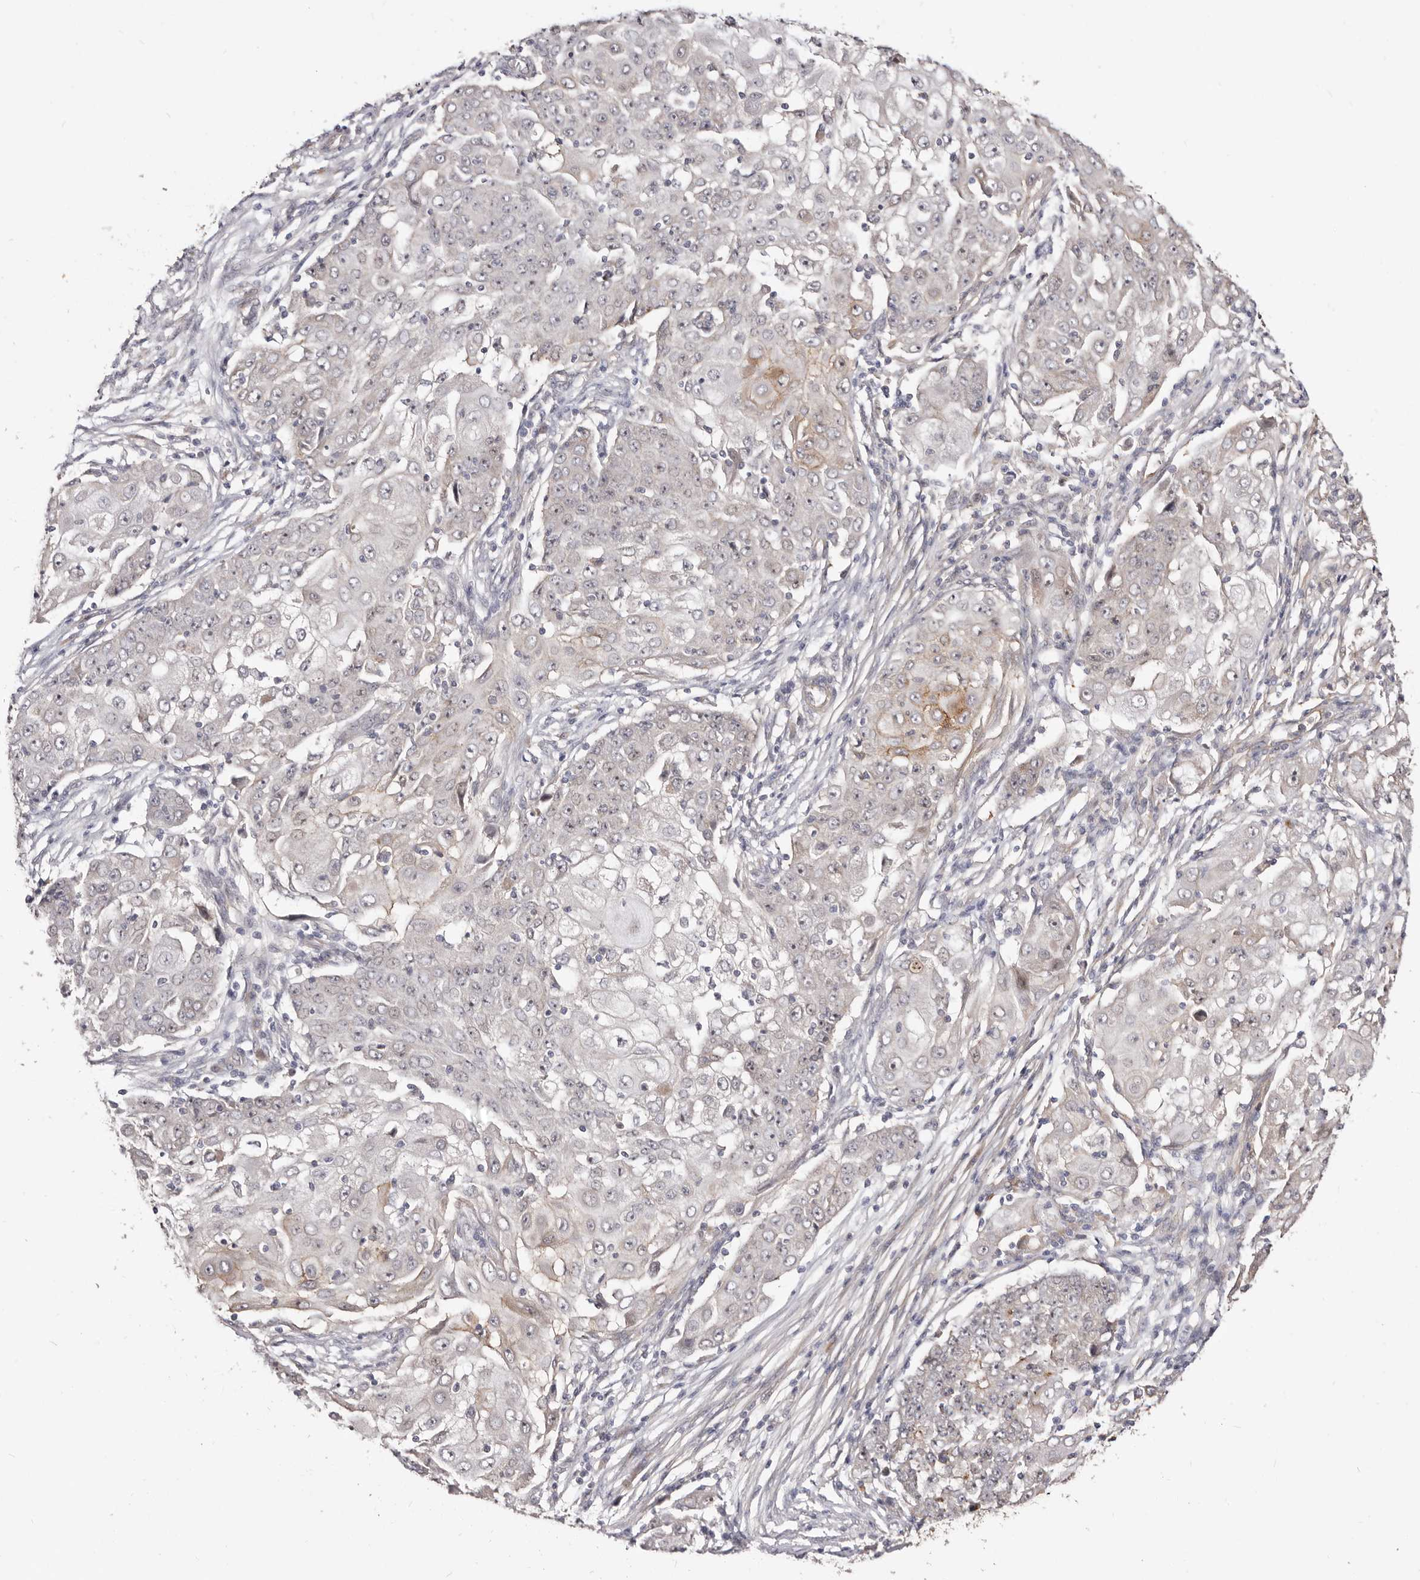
{"staining": {"intensity": "weak", "quantity": "<25%", "location": "cytoplasmic/membranous"}, "tissue": "ovarian cancer", "cell_type": "Tumor cells", "image_type": "cancer", "snomed": [{"axis": "morphology", "description": "Carcinoma, endometroid"}, {"axis": "topography", "description": "Ovary"}], "caption": "Endometroid carcinoma (ovarian) was stained to show a protein in brown. There is no significant expression in tumor cells. (Brightfield microscopy of DAB immunohistochemistry (IHC) at high magnification).", "gene": "GPATCH4", "patient": {"sex": "female", "age": 42}}